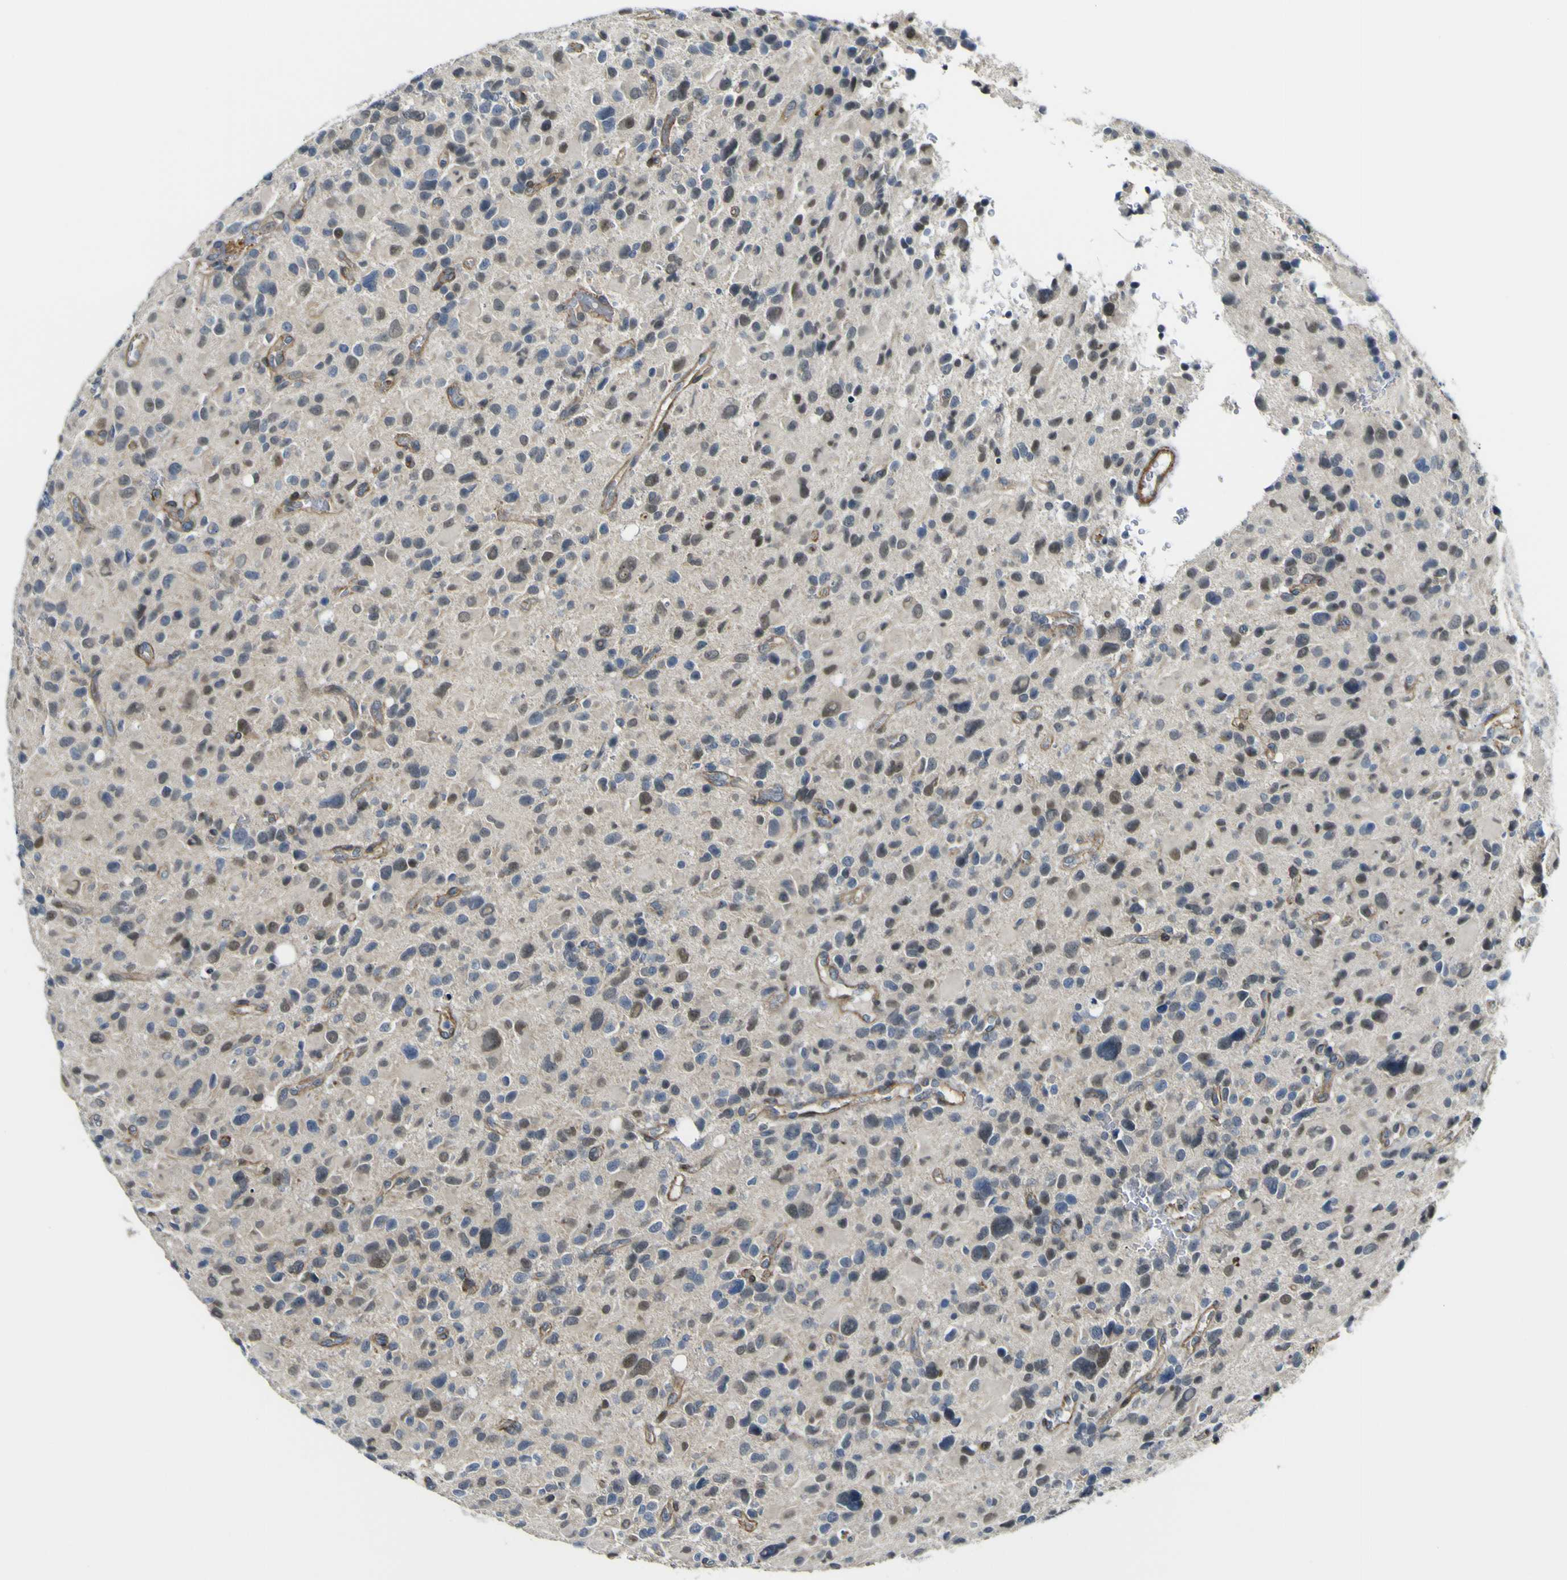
{"staining": {"intensity": "moderate", "quantity": "25%-75%", "location": "nuclear"}, "tissue": "glioma", "cell_type": "Tumor cells", "image_type": "cancer", "snomed": [{"axis": "morphology", "description": "Glioma, malignant, High grade"}, {"axis": "topography", "description": "Brain"}], "caption": "A medium amount of moderate nuclear positivity is identified in about 25%-75% of tumor cells in high-grade glioma (malignant) tissue.", "gene": "KDM7A", "patient": {"sex": "male", "age": 48}}